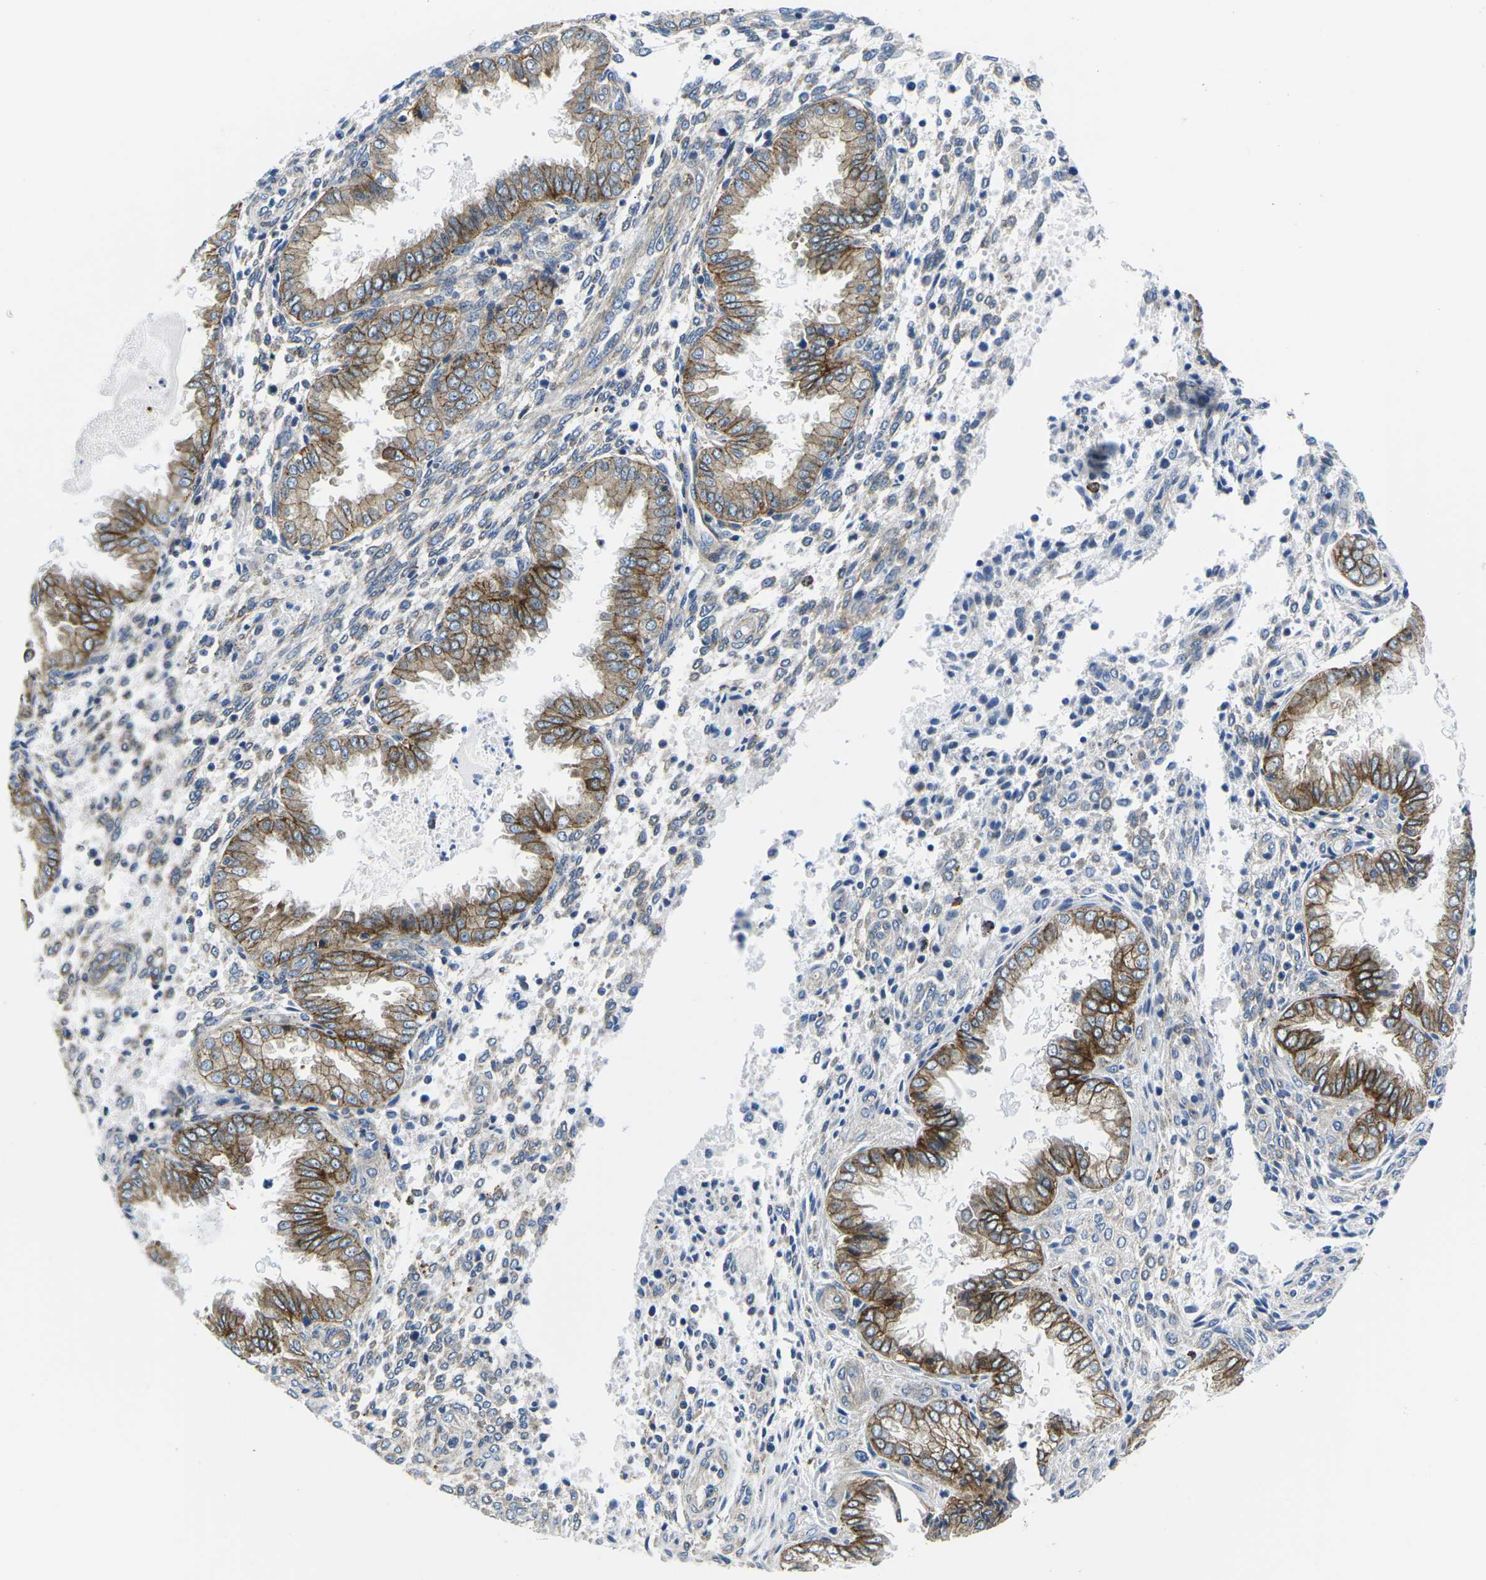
{"staining": {"intensity": "moderate", "quantity": "25%-75%", "location": "cytoplasmic/membranous"}, "tissue": "endometrium", "cell_type": "Cells in endometrial stroma", "image_type": "normal", "snomed": [{"axis": "morphology", "description": "Normal tissue, NOS"}, {"axis": "topography", "description": "Endometrium"}], "caption": "Protein expression analysis of benign human endometrium reveals moderate cytoplasmic/membranous staining in about 25%-75% of cells in endometrial stroma.", "gene": "DLG1", "patient": {"sex": "female", "age": 33}}